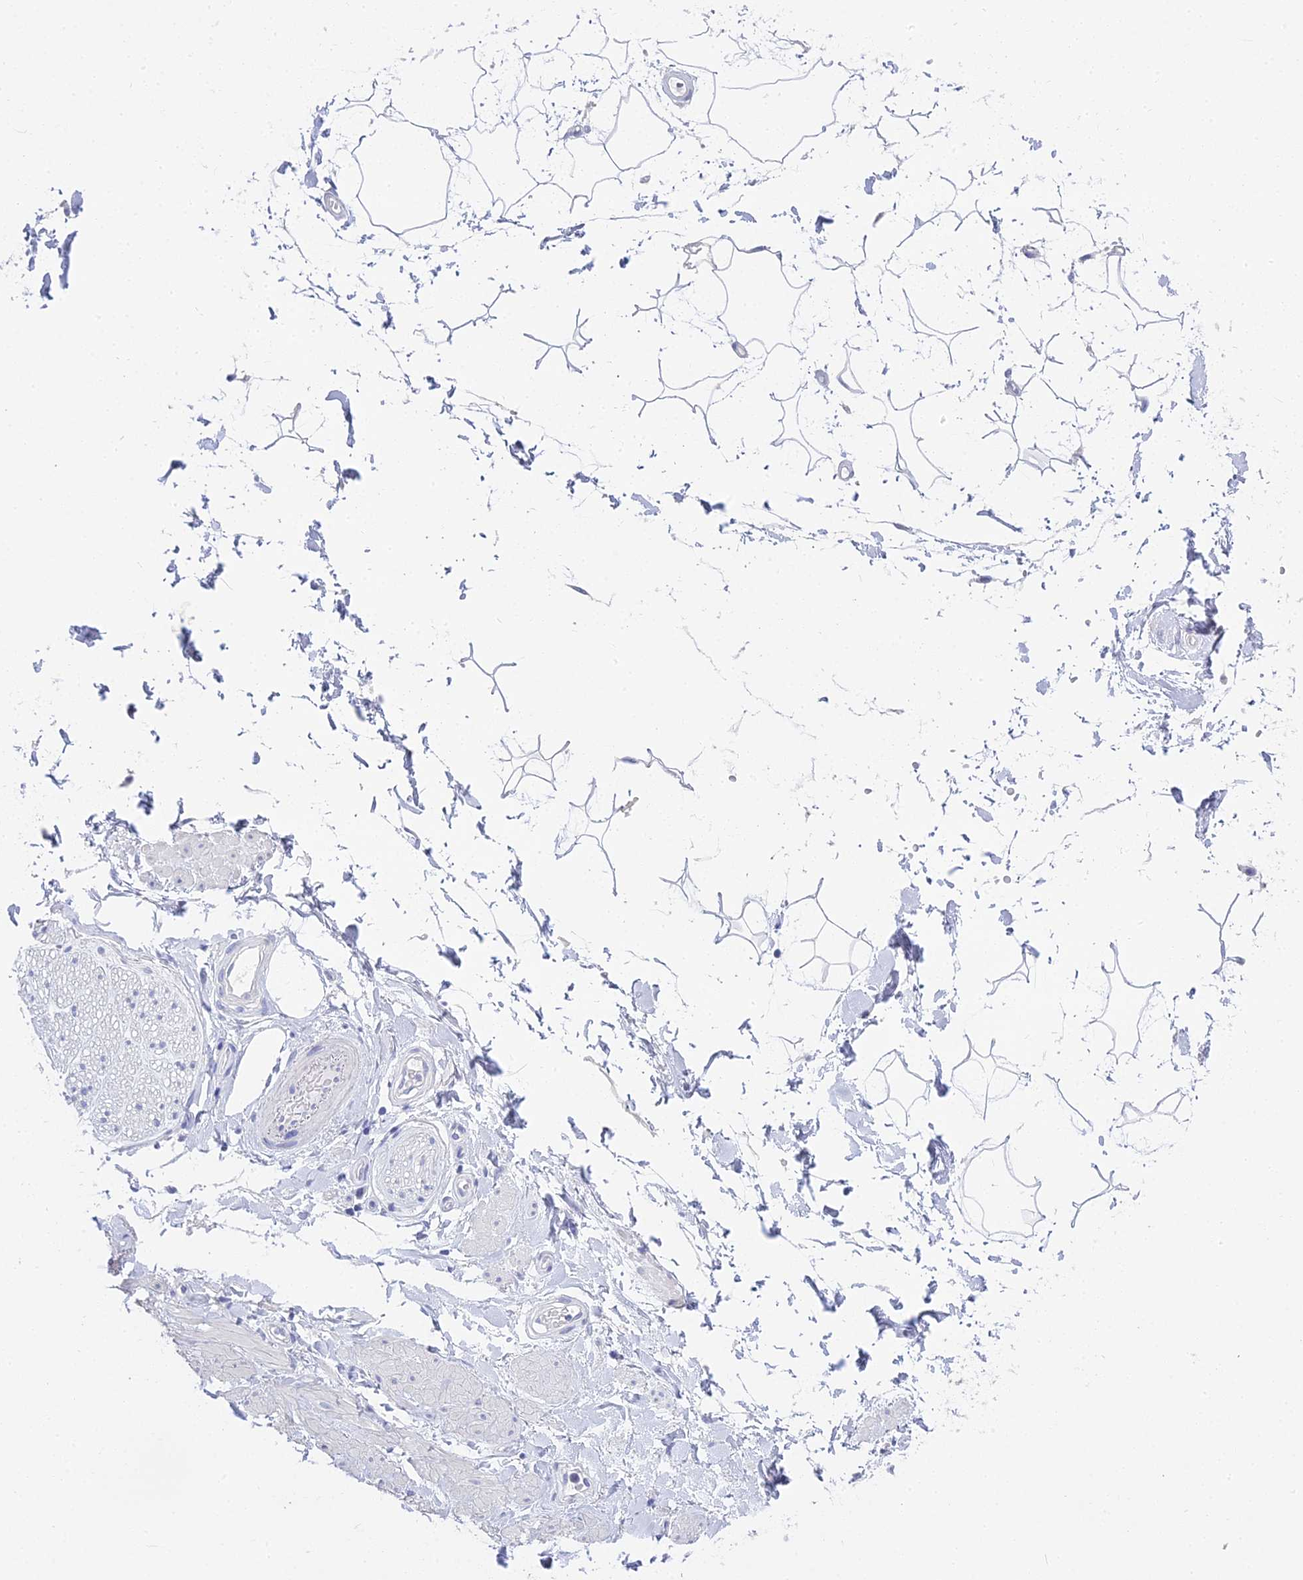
{"staining": {"intensity": "negative", "quantity": "none", "location": "none"}, "tissue": "adipose tissue", "cell_type": "Adipocytes", "image_type": "normal", "snomed": [{"axis": "morphology", "description": "Normal tissue, NOS"}, {"axis": "topography", "description": "Soft tissue"}, {"axis": "topography", "description": "Adipose tissue"}, {"axis": "topography", "description": "Vascular tissue"}, {"axis": "topography", "description": "Peripheral nerve tissue"}], "caption": "DAB immunohistochemical staining of unremarkable adipose tissue exhibits no significant positivity in adipocytes.", "gene": "S100A7", "patient": {"sex": "male", "age": 74}}